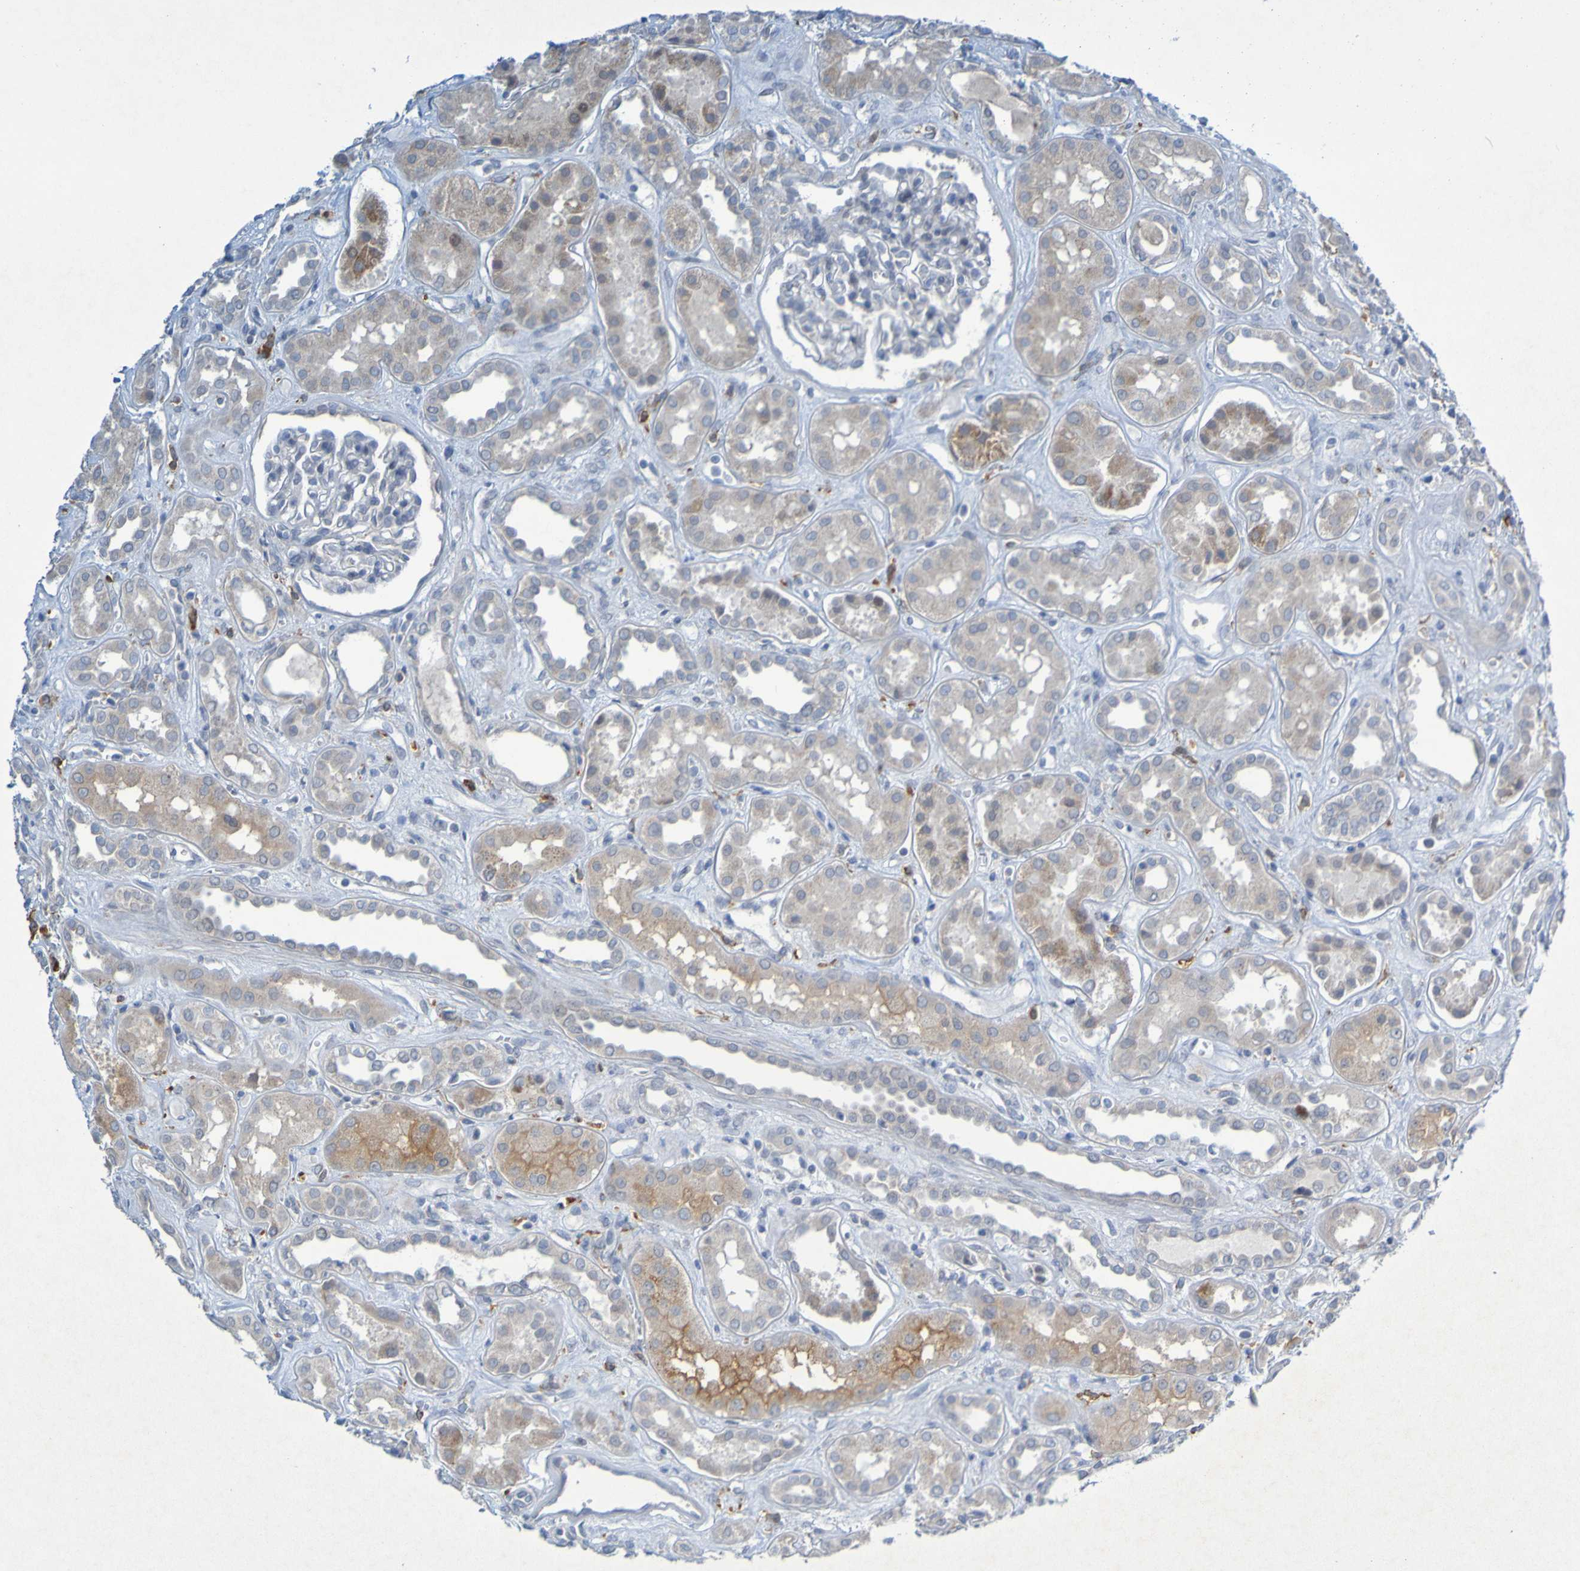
{"staining": {"intensity": "negative", "quantity": "none", "location": "none"}, "tissue": "kidney", "cell_type": "Cells in glomeruli", "image_type": "normal", "snomed": [{"axis": "morphology", "description": "Normal tissue, NOS"}, {"axis": "topography", "description": "Kidney"}], "caption": "Immunohistochemistry (IHC) photomicrograph of benign human kidney stained for a protein (brown), which exhibits no staining in cells in glomeruli.", "gene": "LILRB5", "patient": {"sex": "male", "age": 59}}